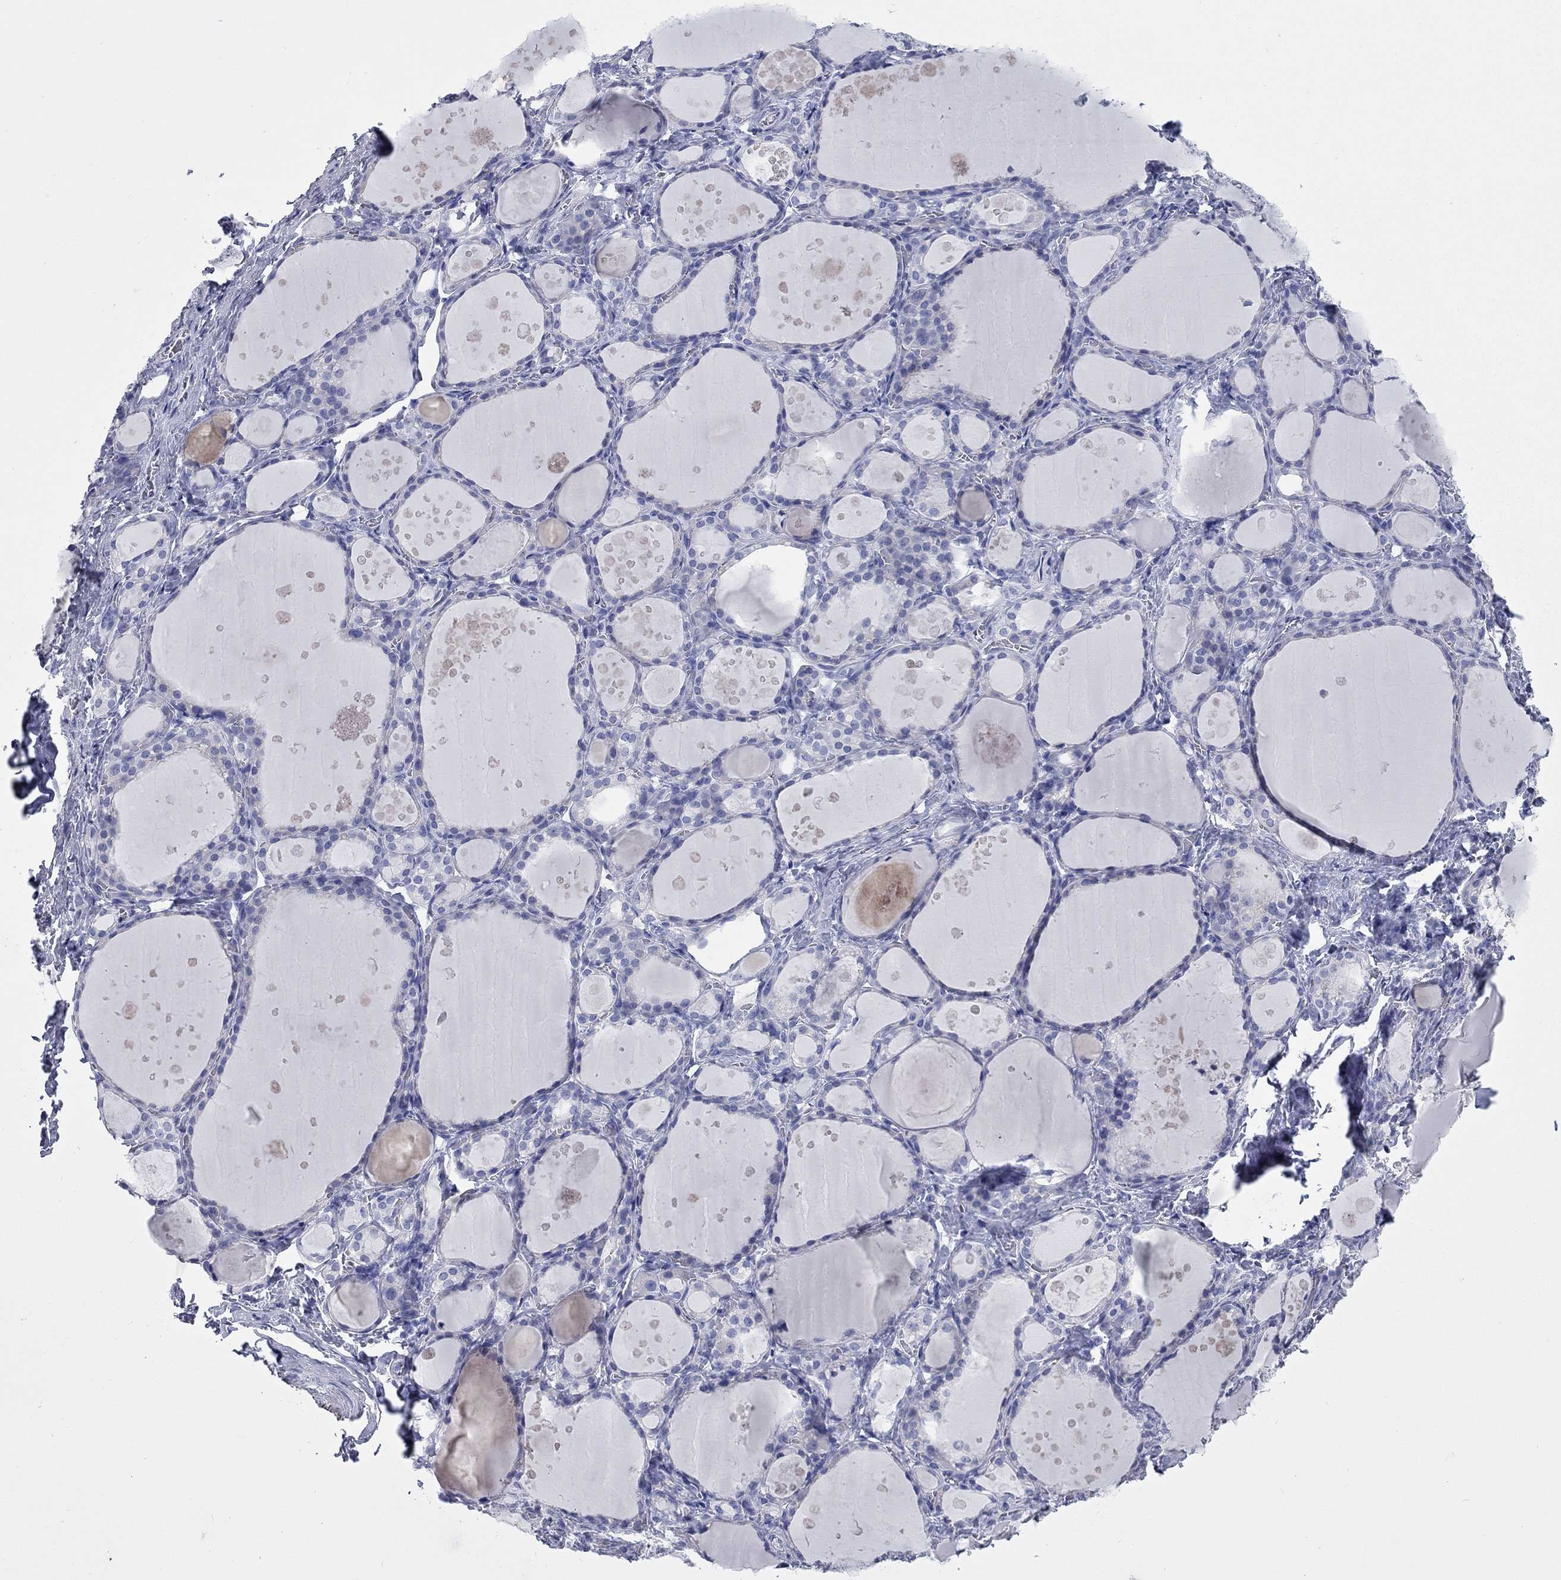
{"staining": {"intensity": "negative", "quantity": "none", "location": "none"}, "tissue": "thyroid gland", "cell_type": "Glandular cells", "image_type": "normal", "snomed": [{"axis": "morphology", "description": "Normal tissue, NOS"}, {"axis": "topography", "description": "Thyroid gland"}], "caption": "Glandular cells show no significant protein expression in benign thyroid gland. (Stains: DAB (3,3'-diaminobenzidine) immunohistochemistry (IHC) with hematoxylin counter stain, Microscopy: brightfield microscopy at high magnification).", "gene": "CCNA1", "patient": {"sex": "male", "age": 68}}